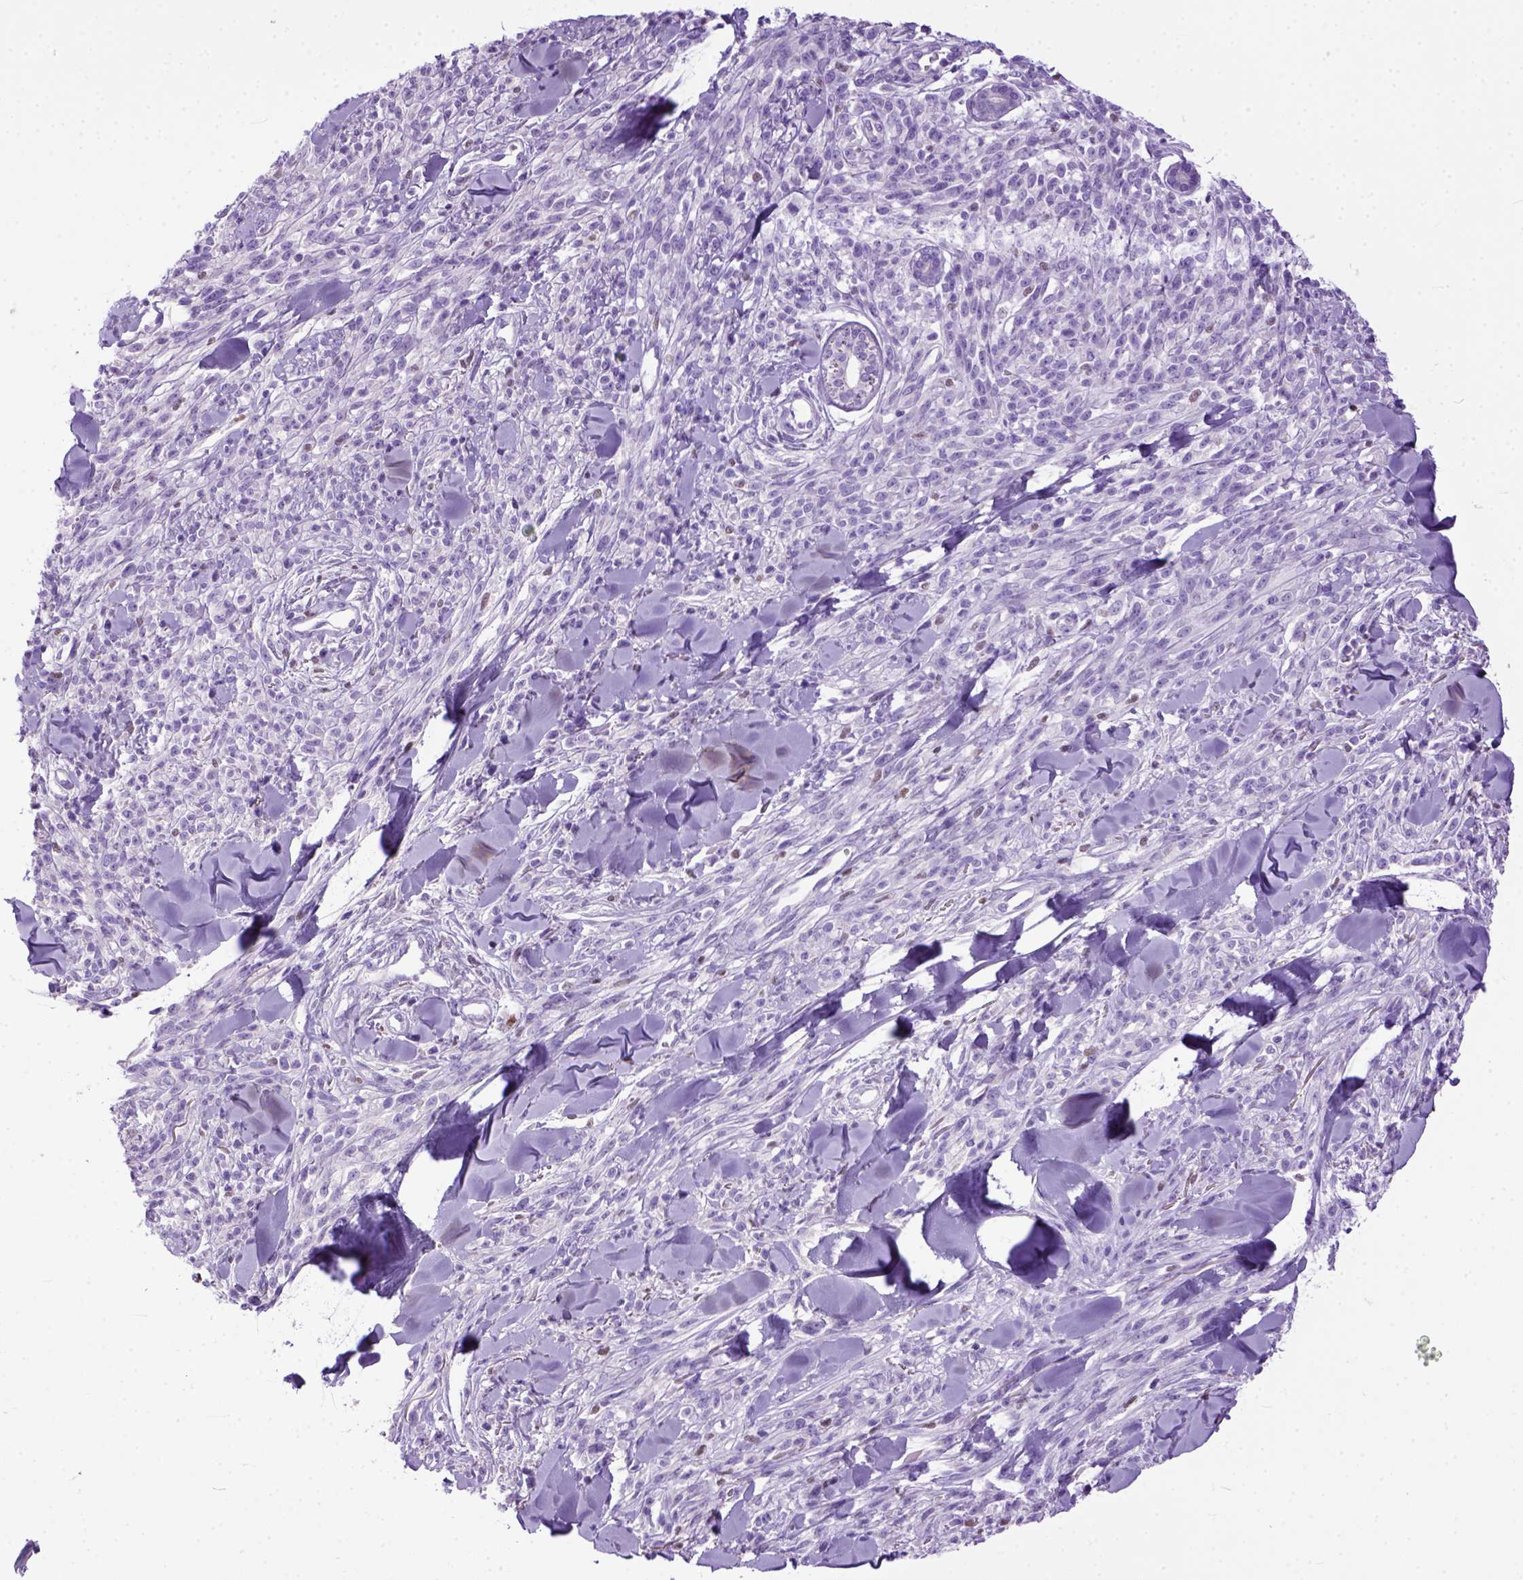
{"staining": {"intensity": "negative", "quantity": "none", "location": "none"}, "tissue": "melanoma", "cell_type": "Tumor cells", "image_type": "cancer", "snomed": [{"axis": "morphology", "description": "Malignant melanoma, NOS"}, {"axis": "topography", "description": "Skin"}, {"axis": "topography", "description": "Skin of trunk"}], "caption": "IHC photomicrograph of neoplastic tissue: melanoma stained with DAB (3,3'-diaminobenzidine) reveals no significant protein expression in tumor cells.", "gene": "CRB1", "patient": {"sex": "male", "age": 74}}